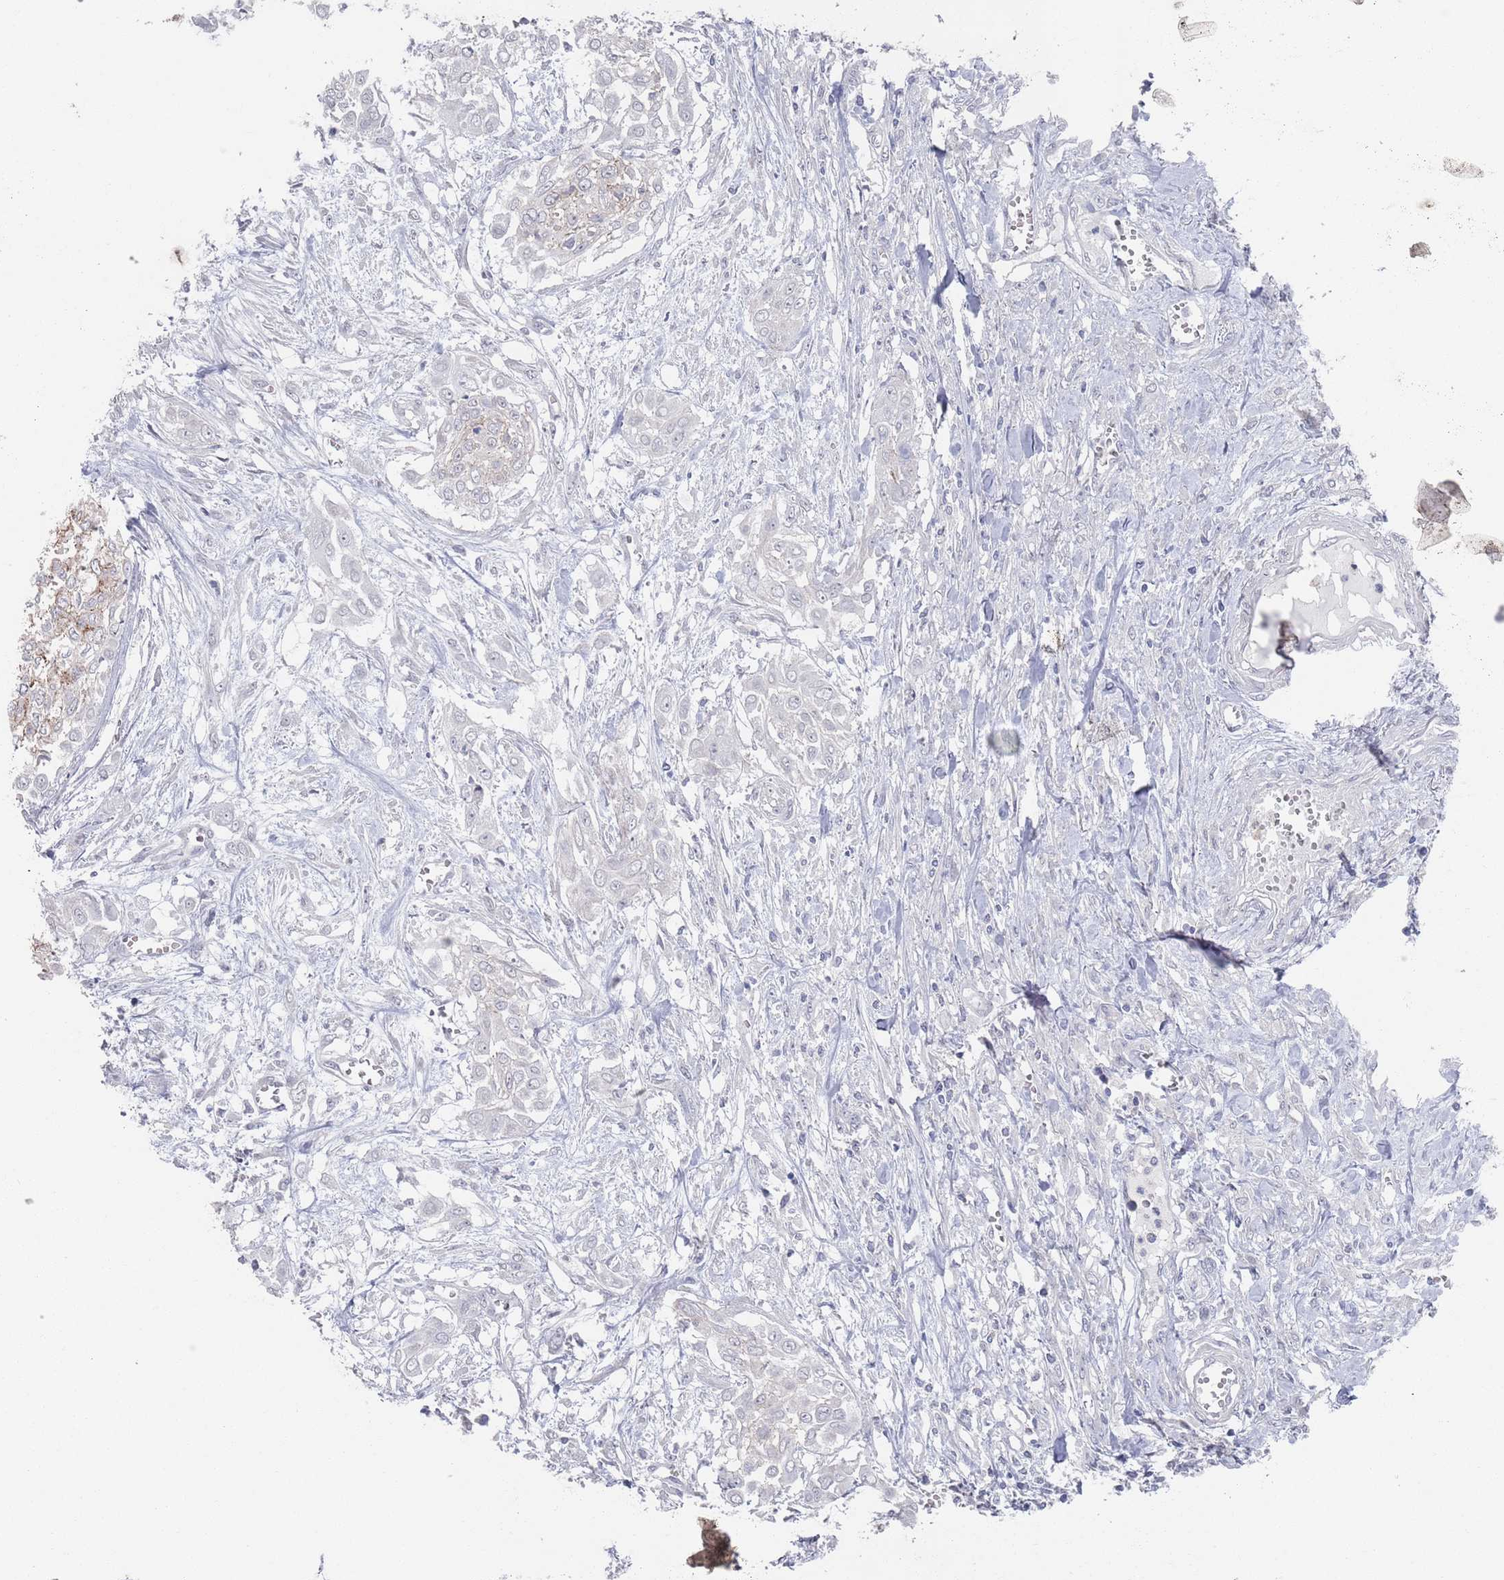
{"staining": {"intensity": "negative", "quantity": "none", "location": "none"}, "tissue": "urothelial cancer", "cell_type": "Tumor cells", "image_type": "cancer", "snomed": [{"axis": "morphology", "description": "Urothelial carcinoma, High grade"}, {"axis": "topography", "description": "Urinary bladder"}], "caption": "Tumor cells show no significant expression in urothelial carcinoma (high-grade). Nuclei are stained in blue.", "gene": "PROM2", "patient": {"sex": "male", "age": 57}}